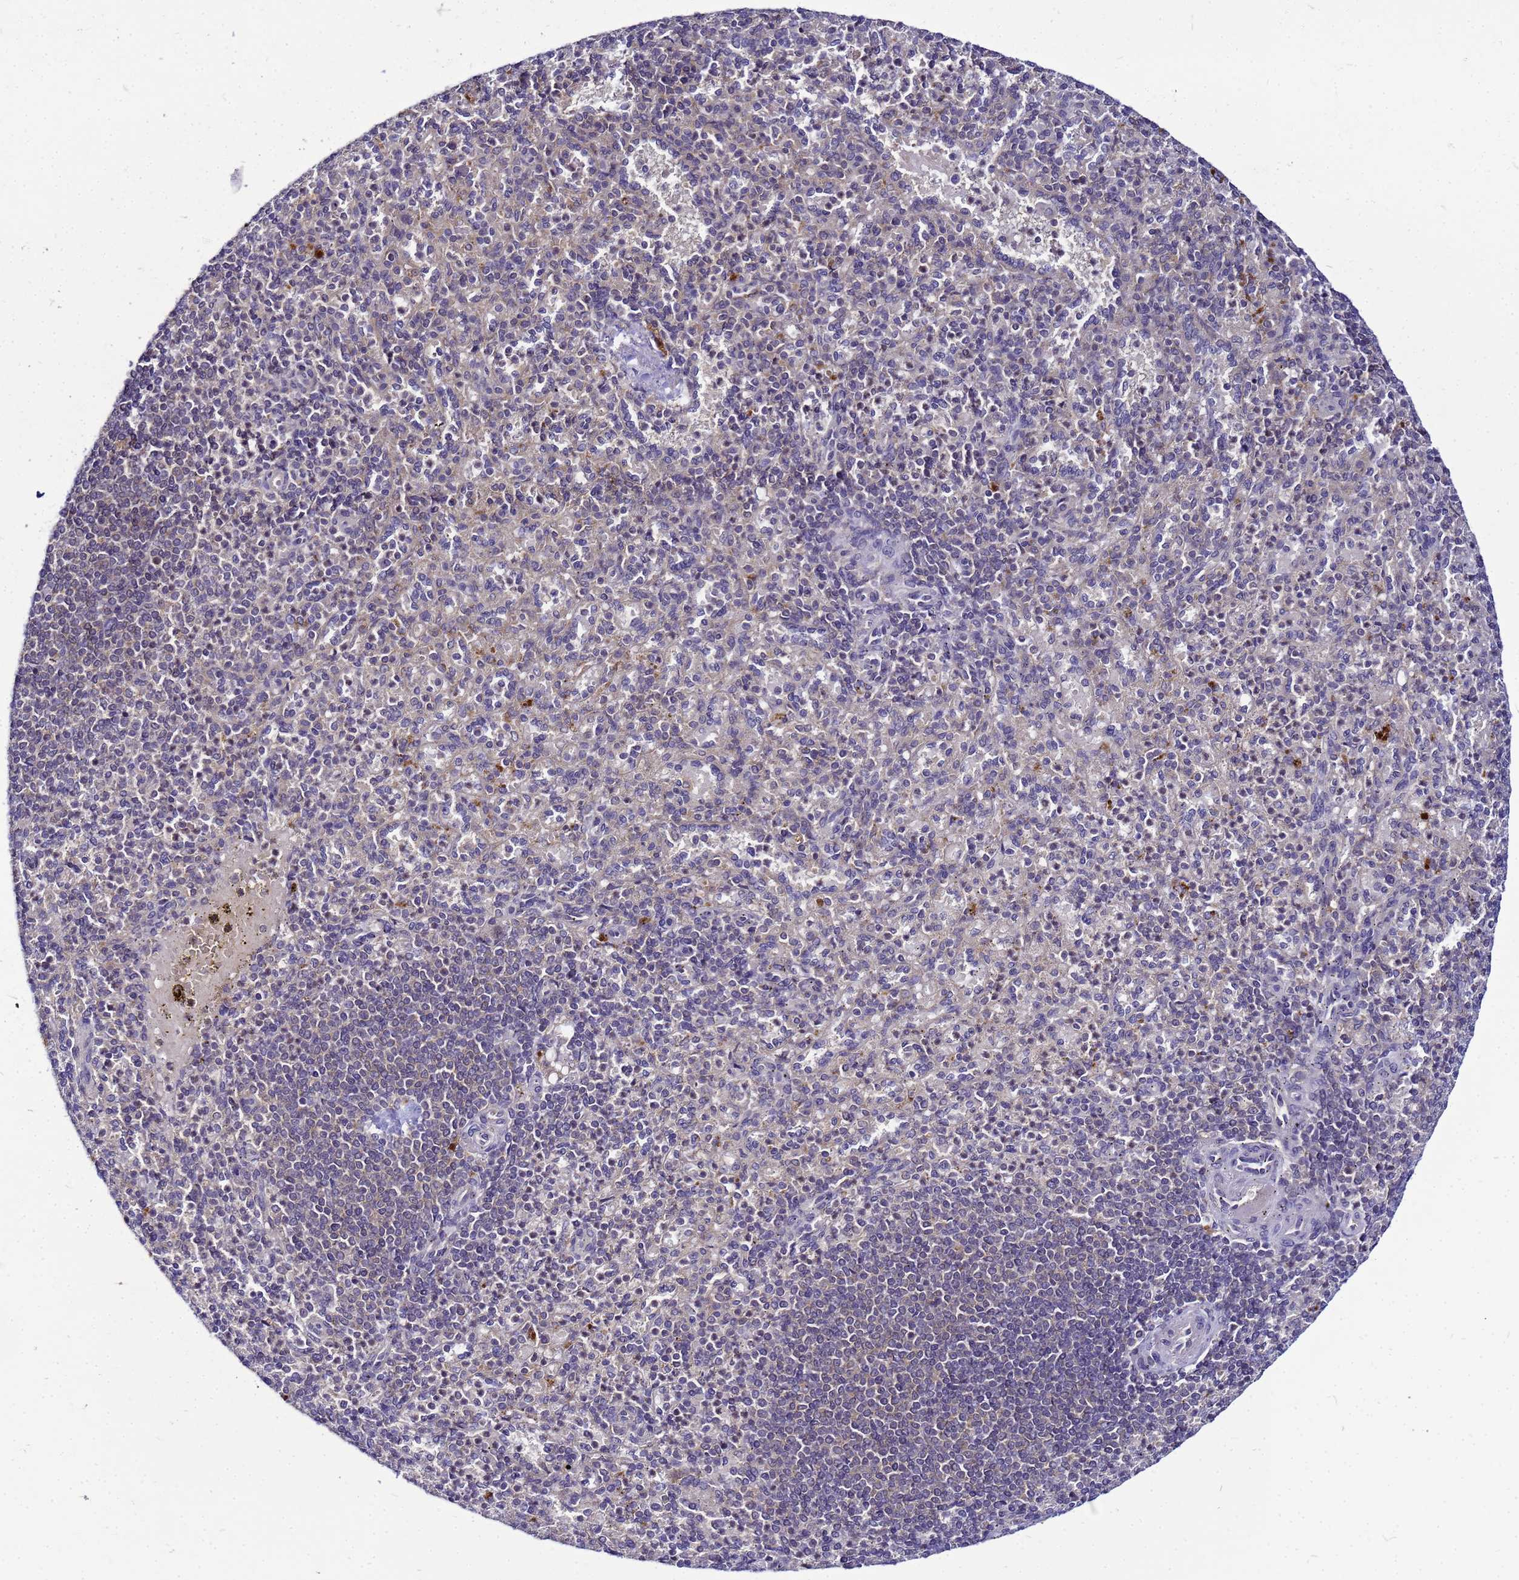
{"staining": {"intensity": "weak", "quantity": "25%-75%", "location": "cytoplasmic/membranous"}, "tissue": "spleen", "cell_type": "Cells in red pulp", "image_type": "normal", "snomed": [{"axis": "morphology", "description": "Normal tissue, NOS"}, {"axis": "topography", "description": "Spleen"}], "caption": "The immunohistochemical stain shows weak cytoplasmic/membranous positivity in cells in red pulp of normal spleen. (brown staining indicates protein expression, while blue staining denotes nuclei).", "gene": "SAT1", "patient": {"sex": "female", "age": 74}}